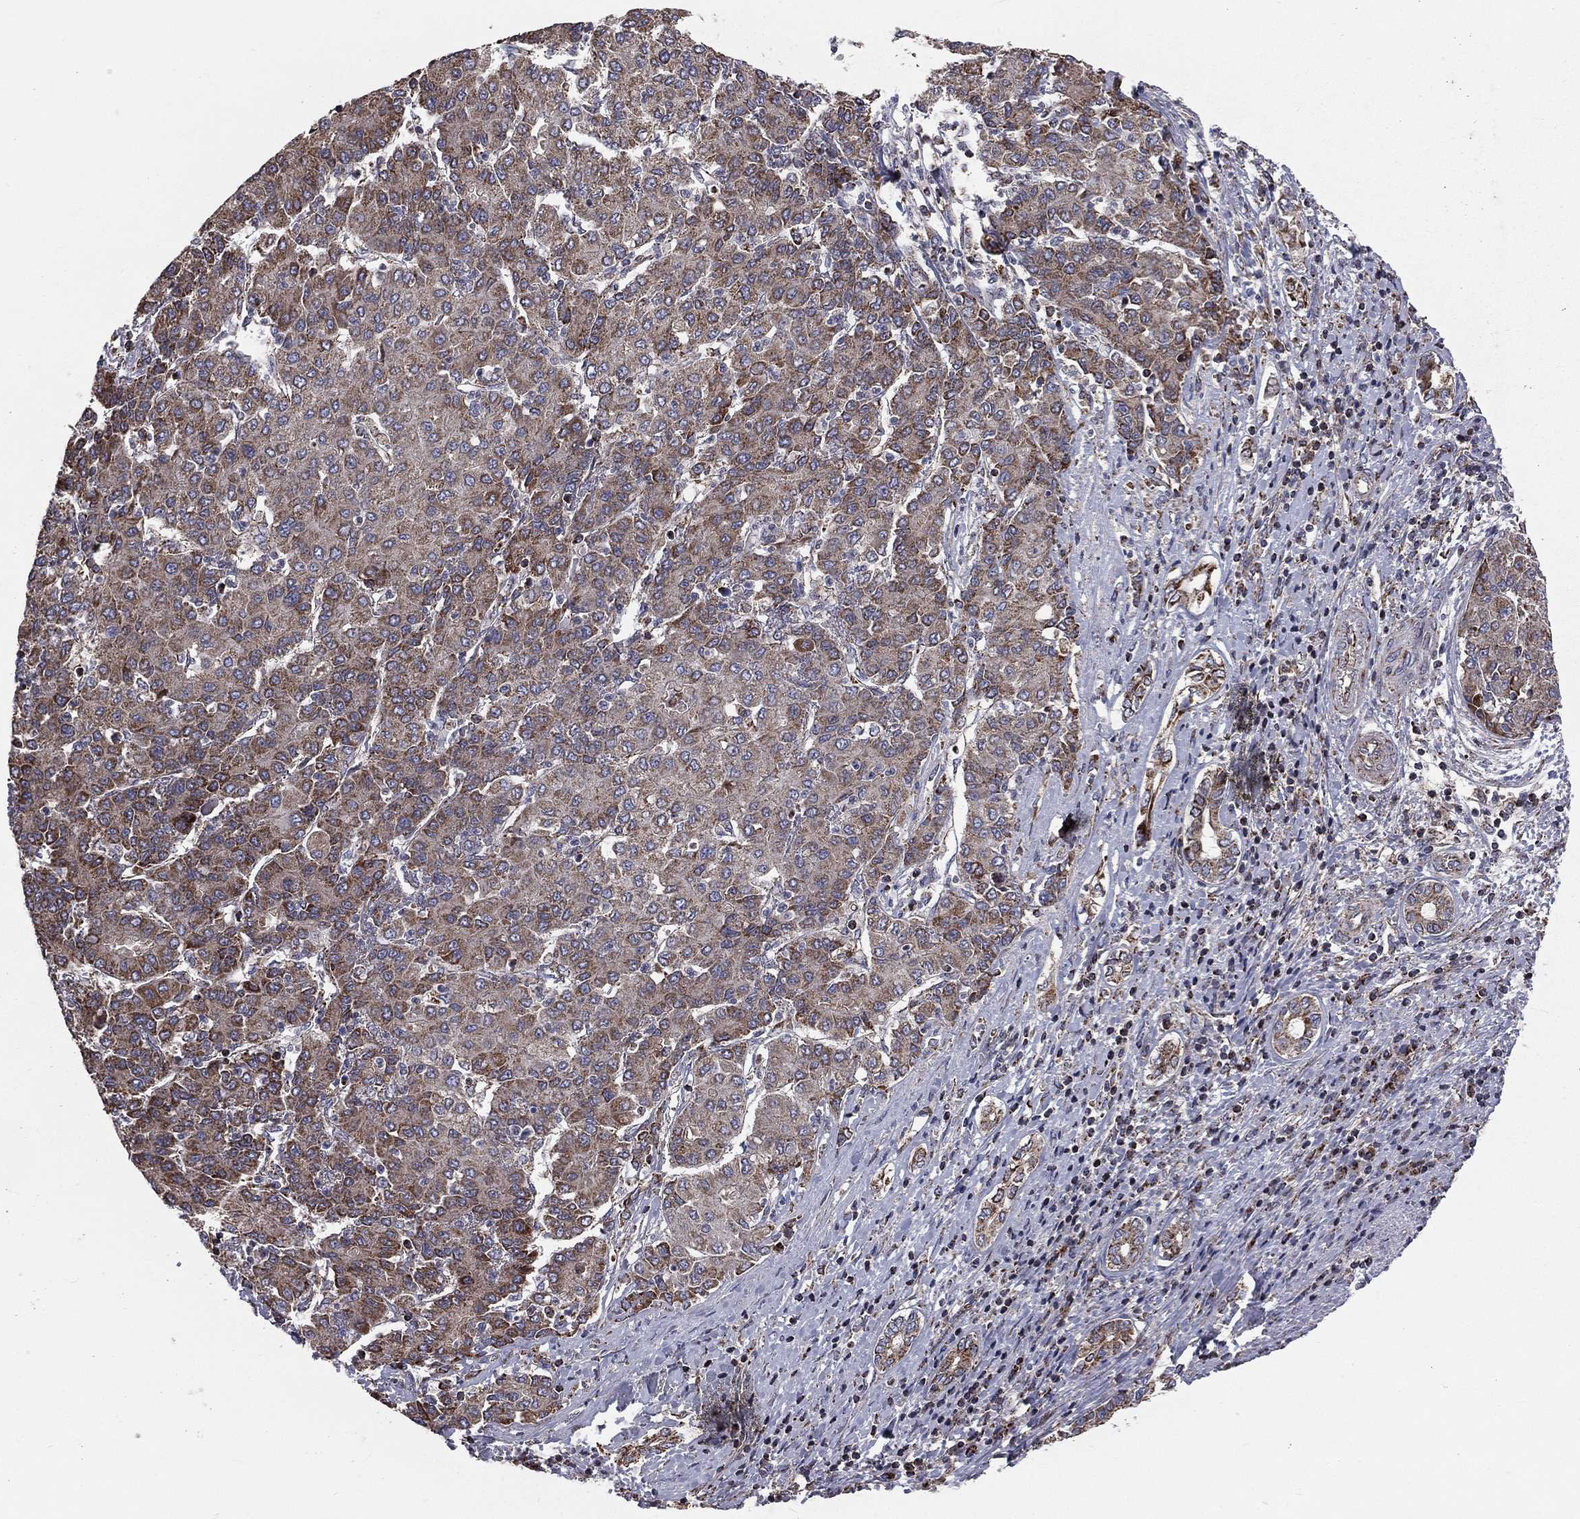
{"staining": {"intensity": "moderate", "quantity": "<25%", "location": "cytoplasmic/membranous"}, "tissue": "liver cancer", "cell_type": "Tumor cells", "image_type": "cancer", "snomed": [{"axis": "morphology", "description": "Carcinoma, Hepatocellular, NOS"}, {"axis": "topography", "description": "Liver"}], "caption": "The image demonstrates staining of liver cancer, revealing moderate cytoplasmic/membranous protein staining (brown color) within tumor cells.", "gene": "GPD1", "patient": {"sex": "male", "age": 65}}